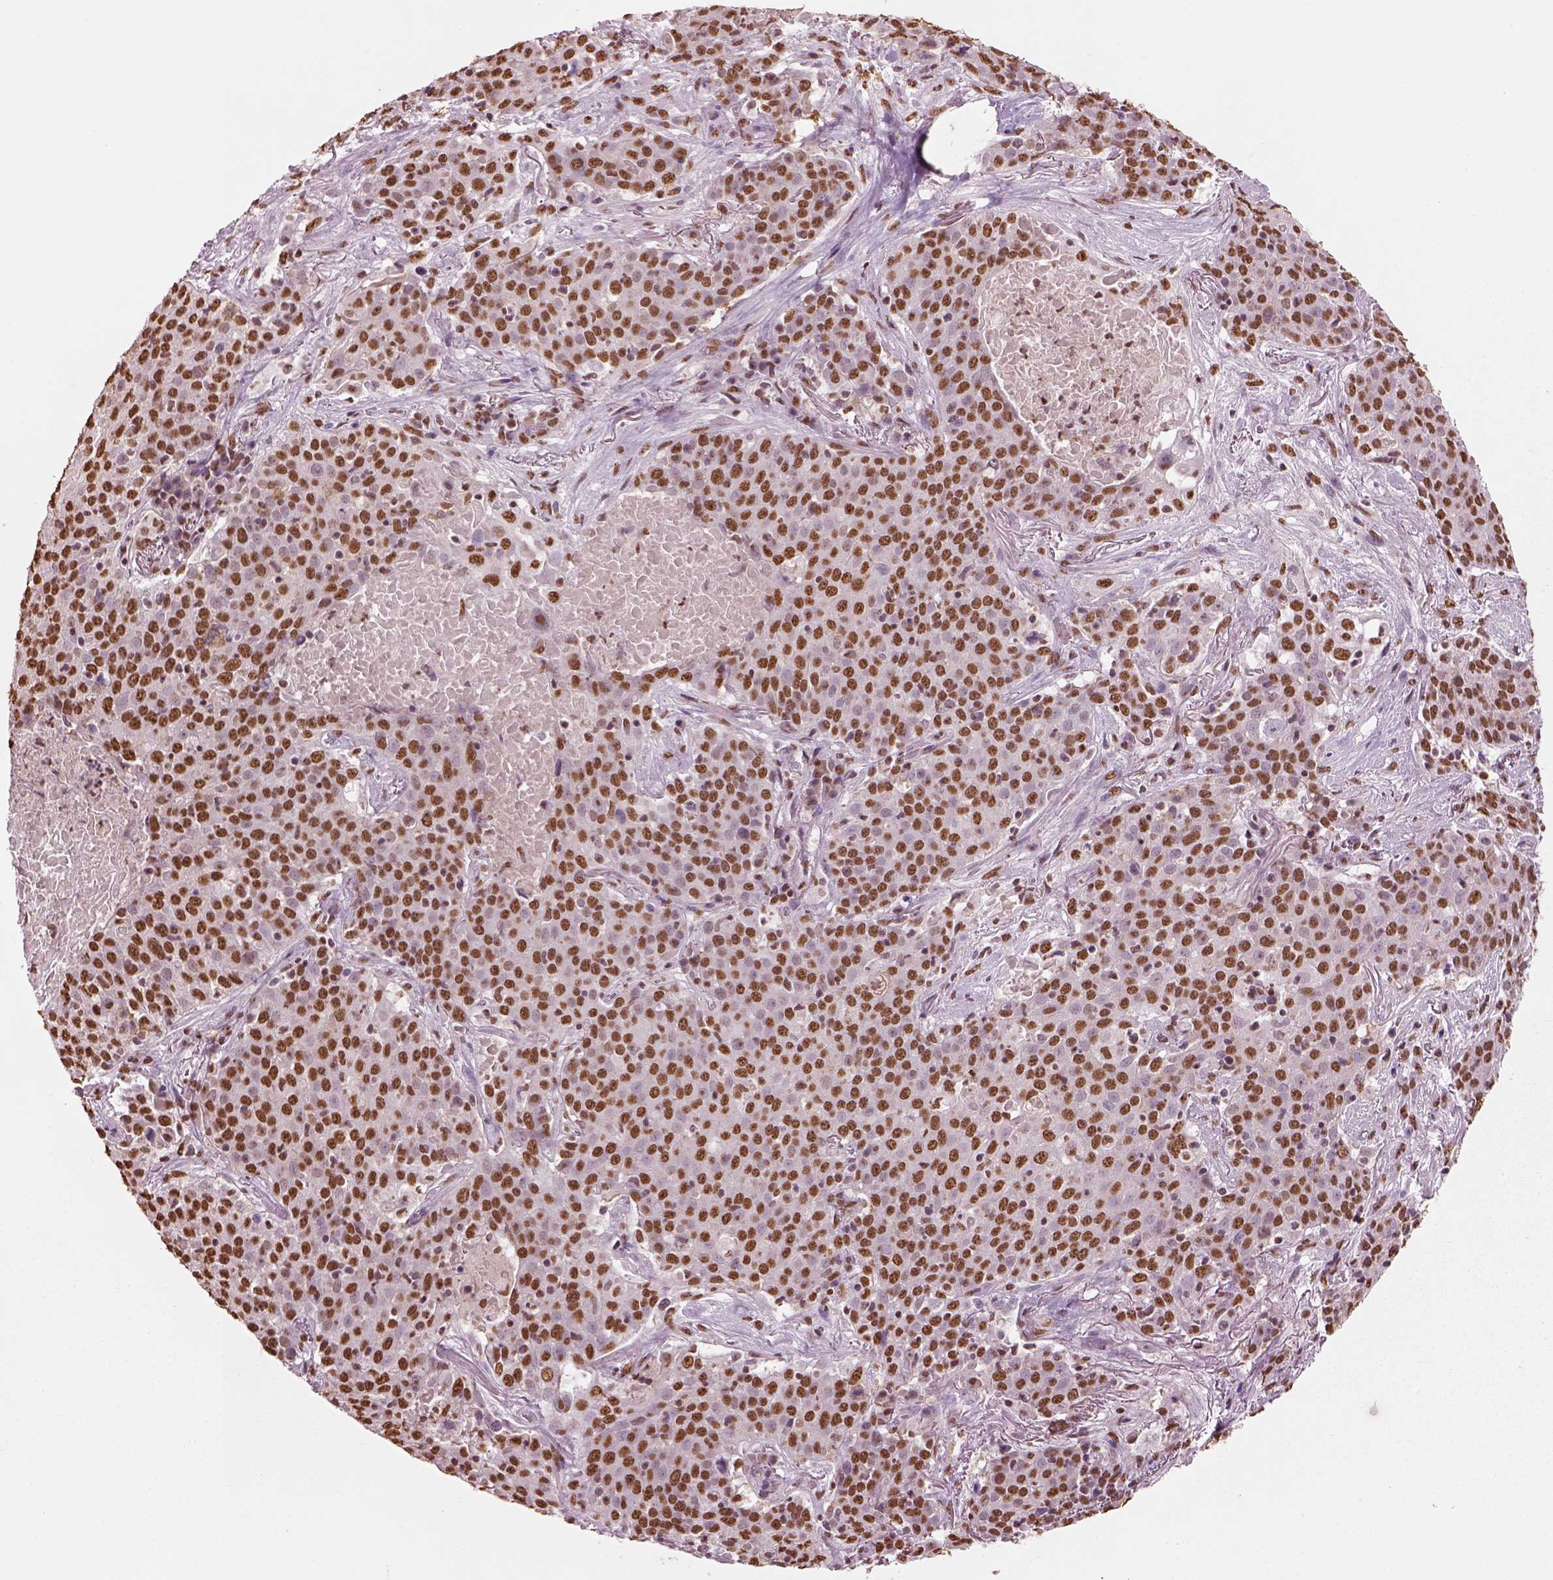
{"staining": {"intensity": "strong", "quantity": ">75%", "location": "nuclear"}, "tissue": "lung cancer", "cell_type": "Tumor cells", "image_type": "cancer", "snomed": [{"axis": "morphology", "description": "Squamous cell carcinoma, NOS"}, {"axis": "topography", "description": "Lung"}], "caption": "Protein staining reveals strong nuclear staining in approximately >75% of tumor cells in lung squamous cell carcinoma.", "gene": "DDX3X", "patient": {"sex": "male", "age": 82}}